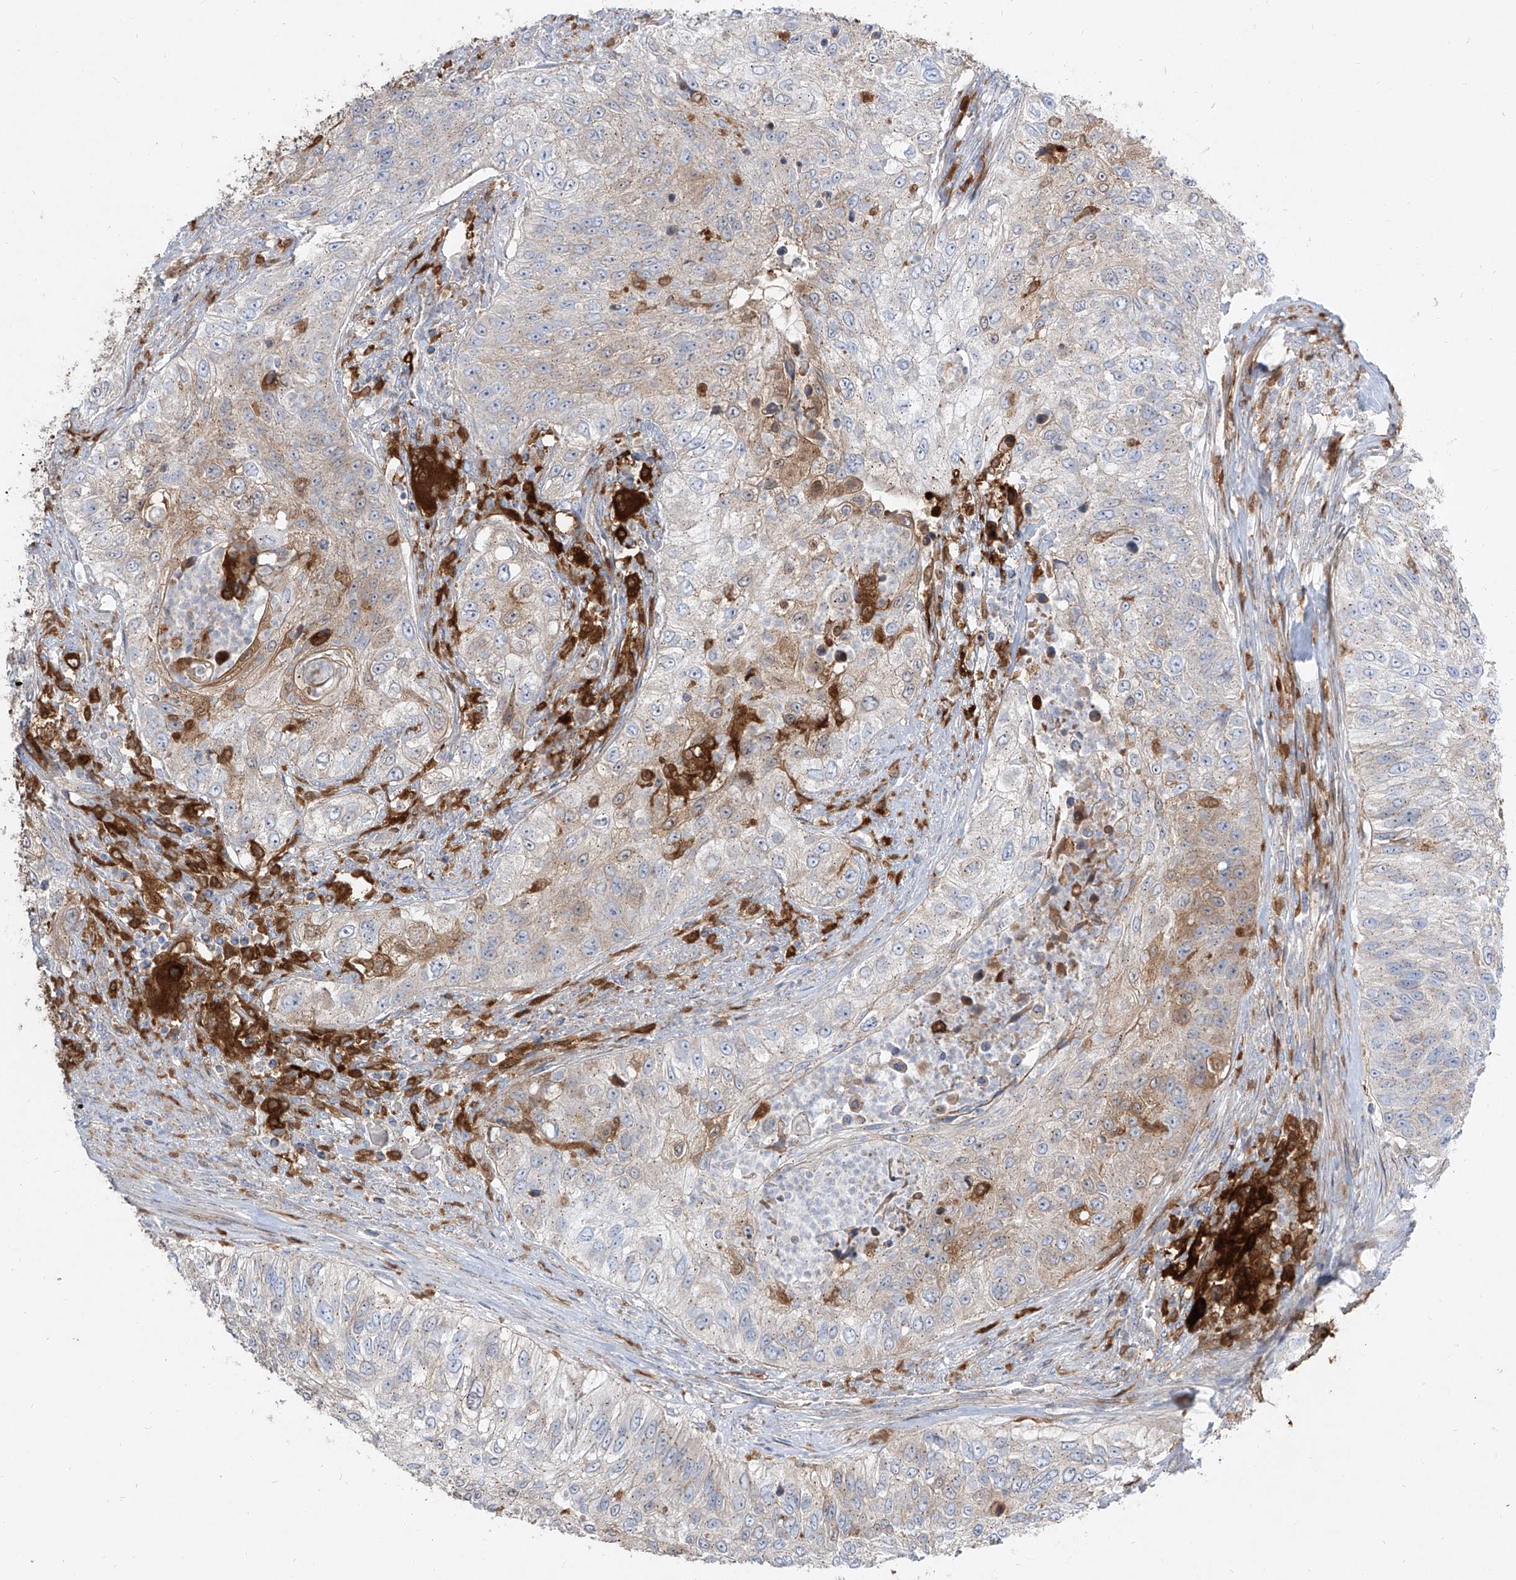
{"staining": {"intensity": "moderate", "quantity": "<25%", "location": "cytoplasmic/membranous"}, "tissue": "urothelial cancer", "cell_type": "Tumor cells", "image_type": "cancer", "snomed": [{"axis": "morphology", "description": "Urothelial carcinoma, High grade"}, {"axis": "topography", "description": "Urinary bladder"}], "caption": "Human high-grade urothelial carcinoma stained for a protein (brown) demonstrates moderate cytoplasmic/membranous positive expression in about <25% of tumor cells.", "gene": "KYNU", "patient": {"sex": "female", "age": 60}}